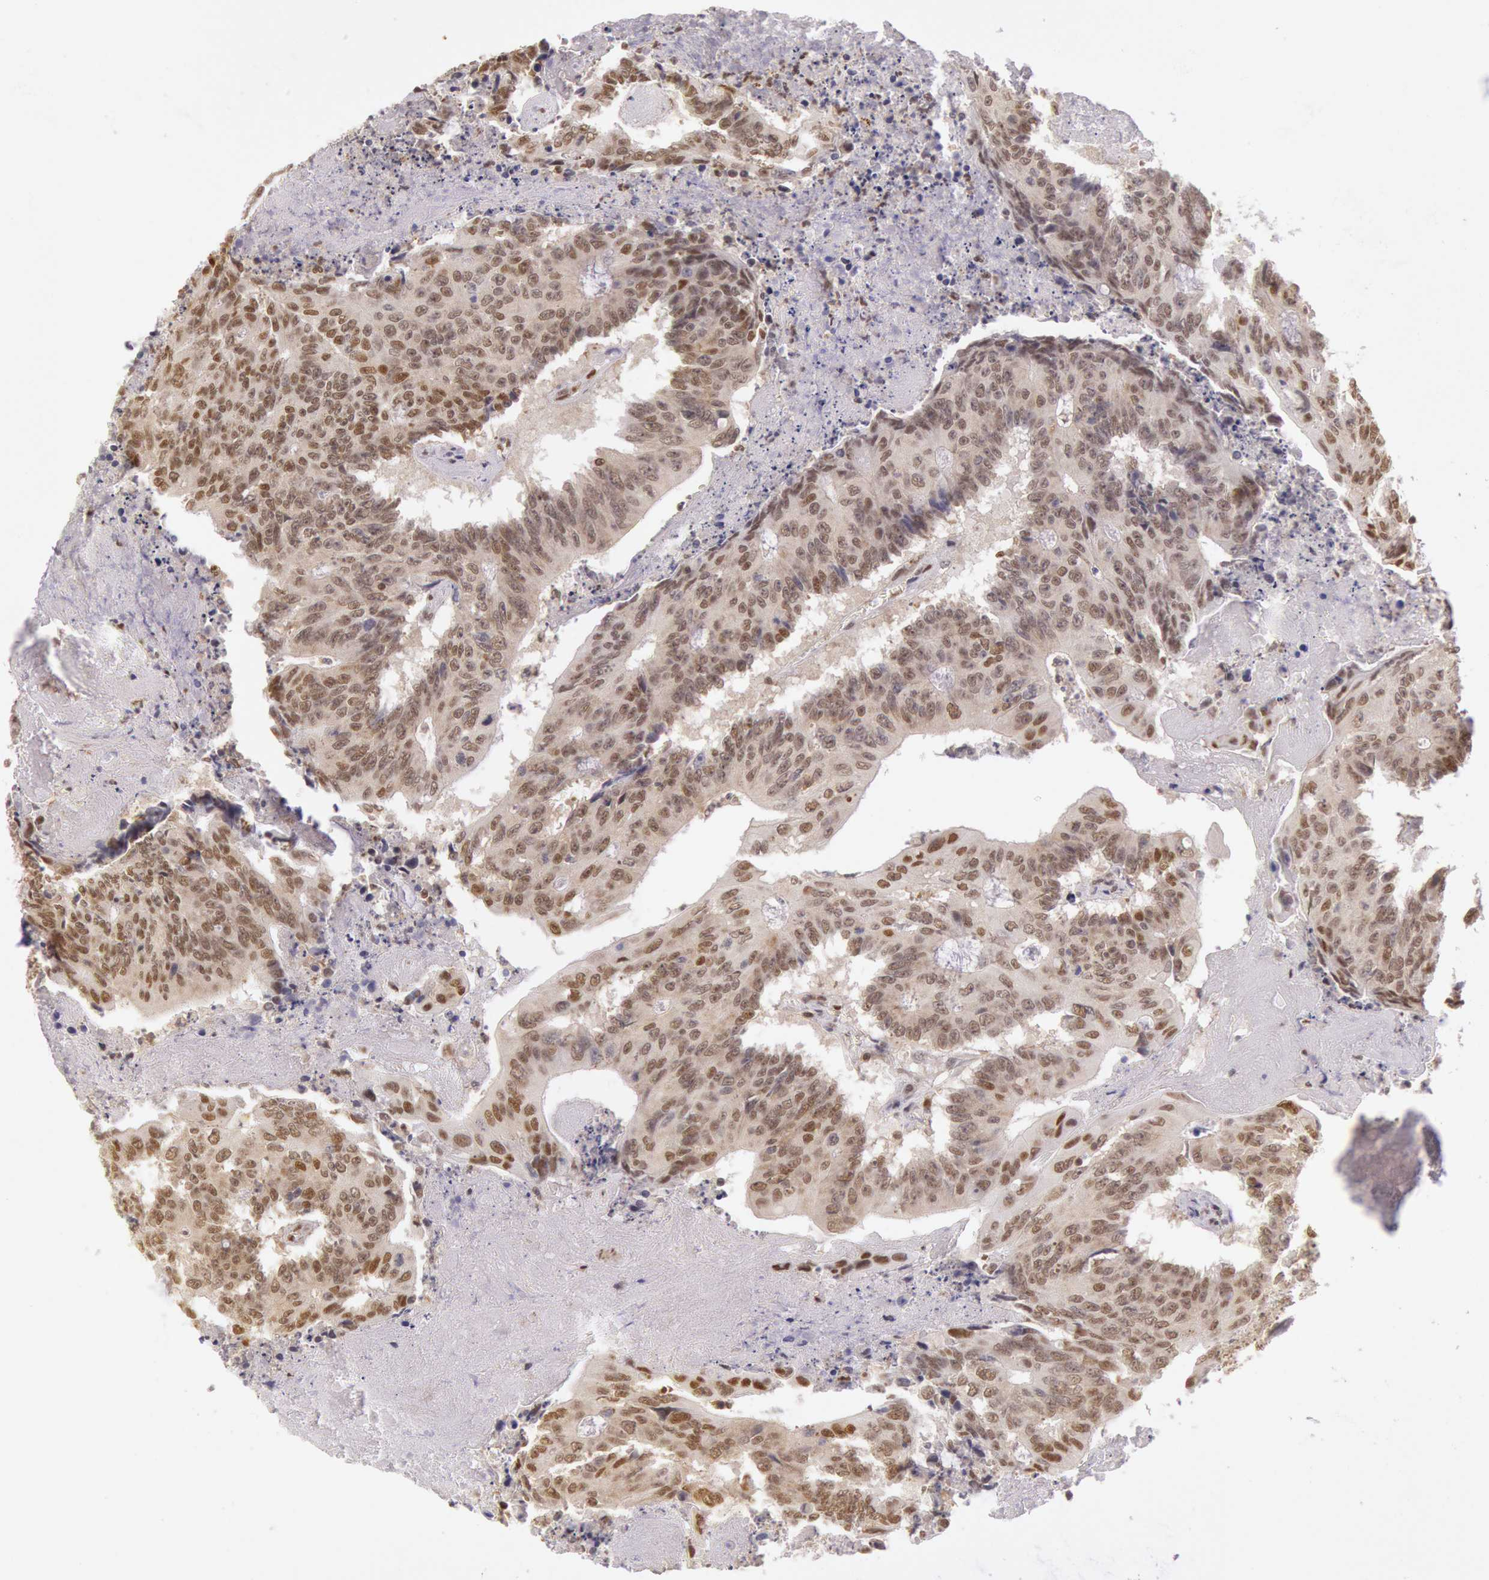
{"staining": {"intensity": "moderate", "quantity": "25%-75%", "location": "nuclear"}, "tissue": "colorectal cancer", "cell_type": "Tumor cells", "image_type": "cancer", "snomed": [{"axis": "morphology", "description": "Adenocarcinoma, NOS"}, {"axis": "topography", "description": "Colon"}], "caption": "Human colorectal adenocarcinoma stained with a protein marker reveals moderate staining in tumor cells.", "gene": "ESS2", "patient": {"sex": "male", "age": 65}}